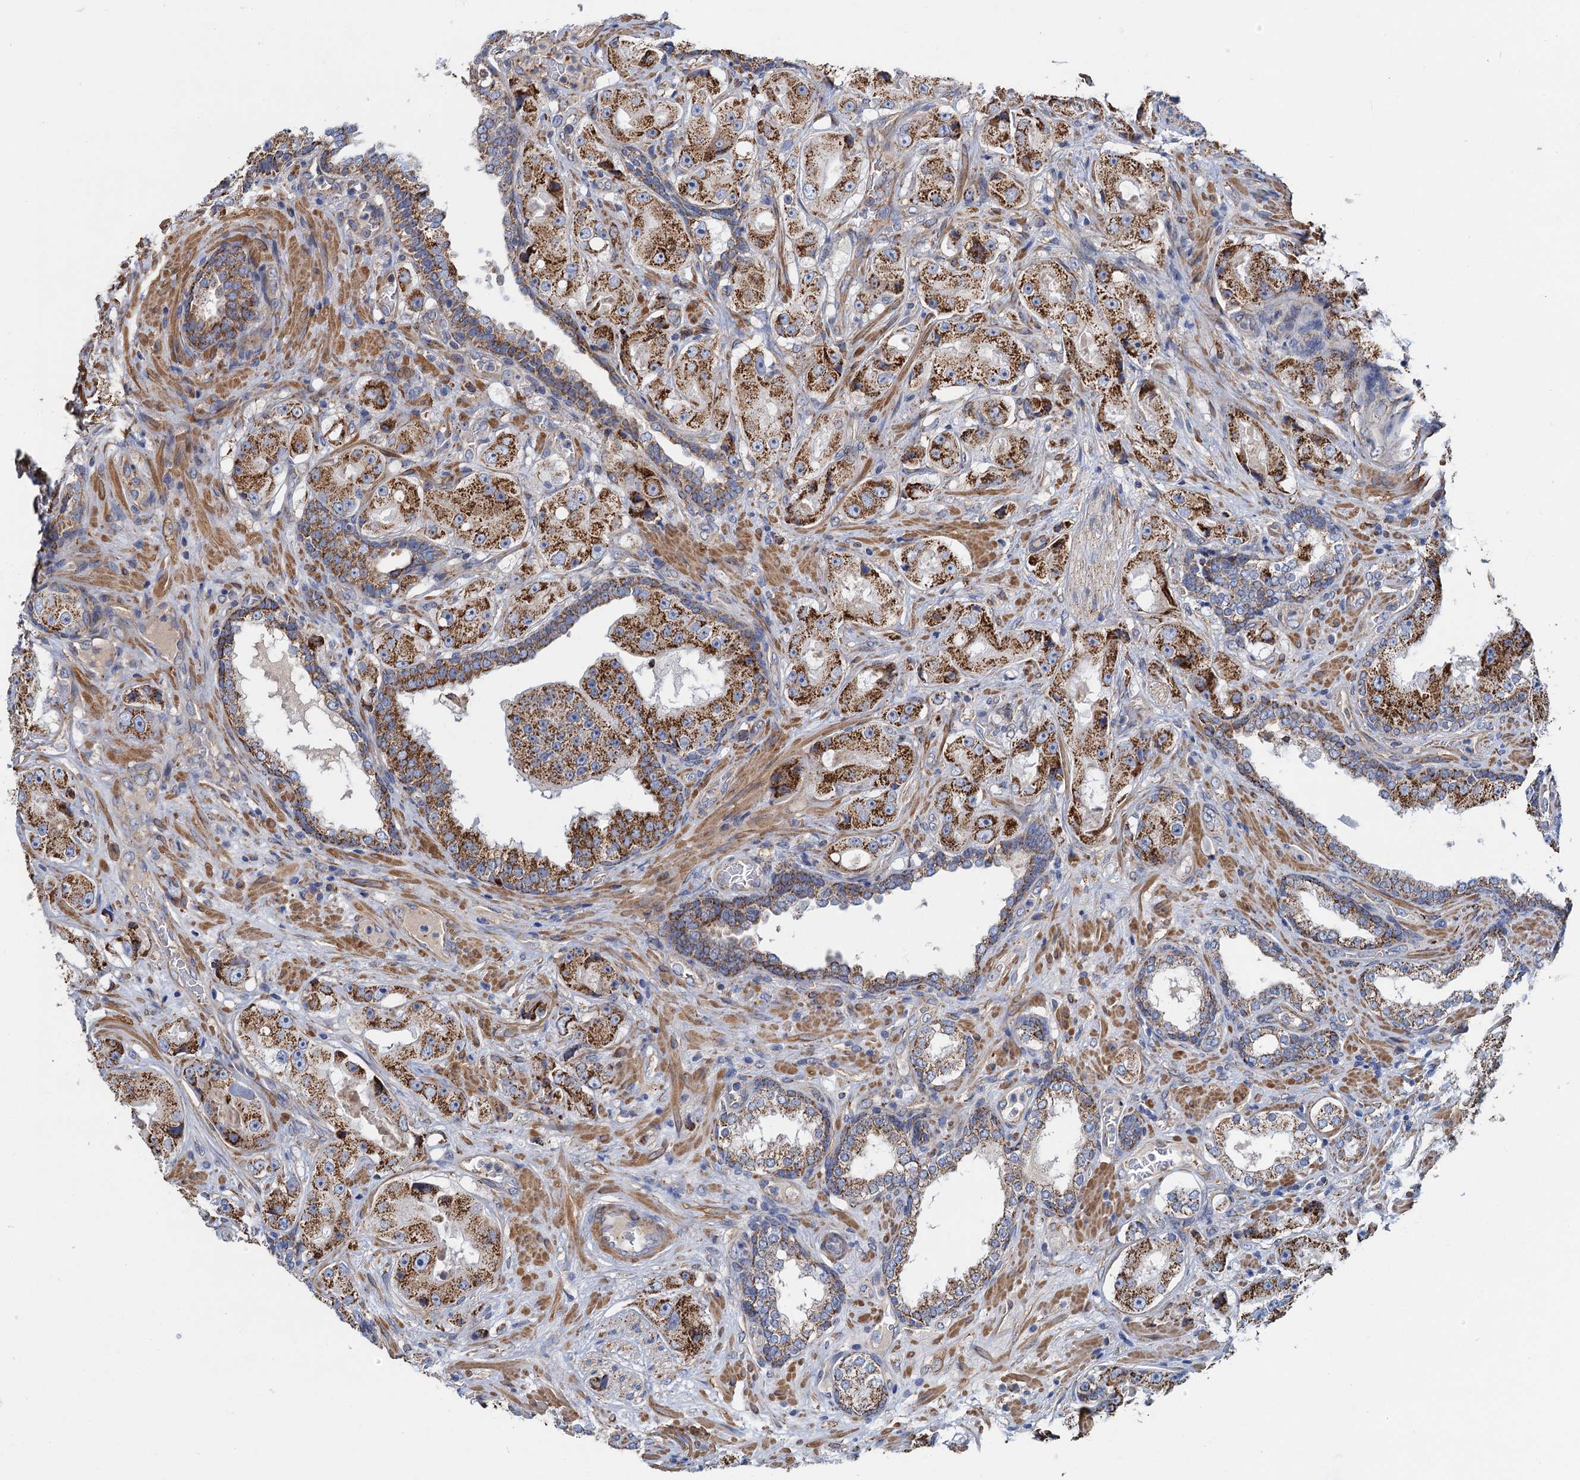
{"staining": {"intensity": "moderate", "quantity": ">75%", "location": "cytoplasmic/membranous"}, "tissue": "prostate cancer", "cell_type": "Tumor cells", "image_type": "cancer", "snomed": [{"axis": "morphology", "description": "Adenocarcinoma, High grade"}, {"axis": "topography", "description": "Prostate"}], "caption": "Tumor cells demonstrate medium levels of moderate cytoplasmic/membranous staining in about >75% of cells in prostate cancer.", "gene": "GCSH", "patient": {"sex": "male", "age": 73}}